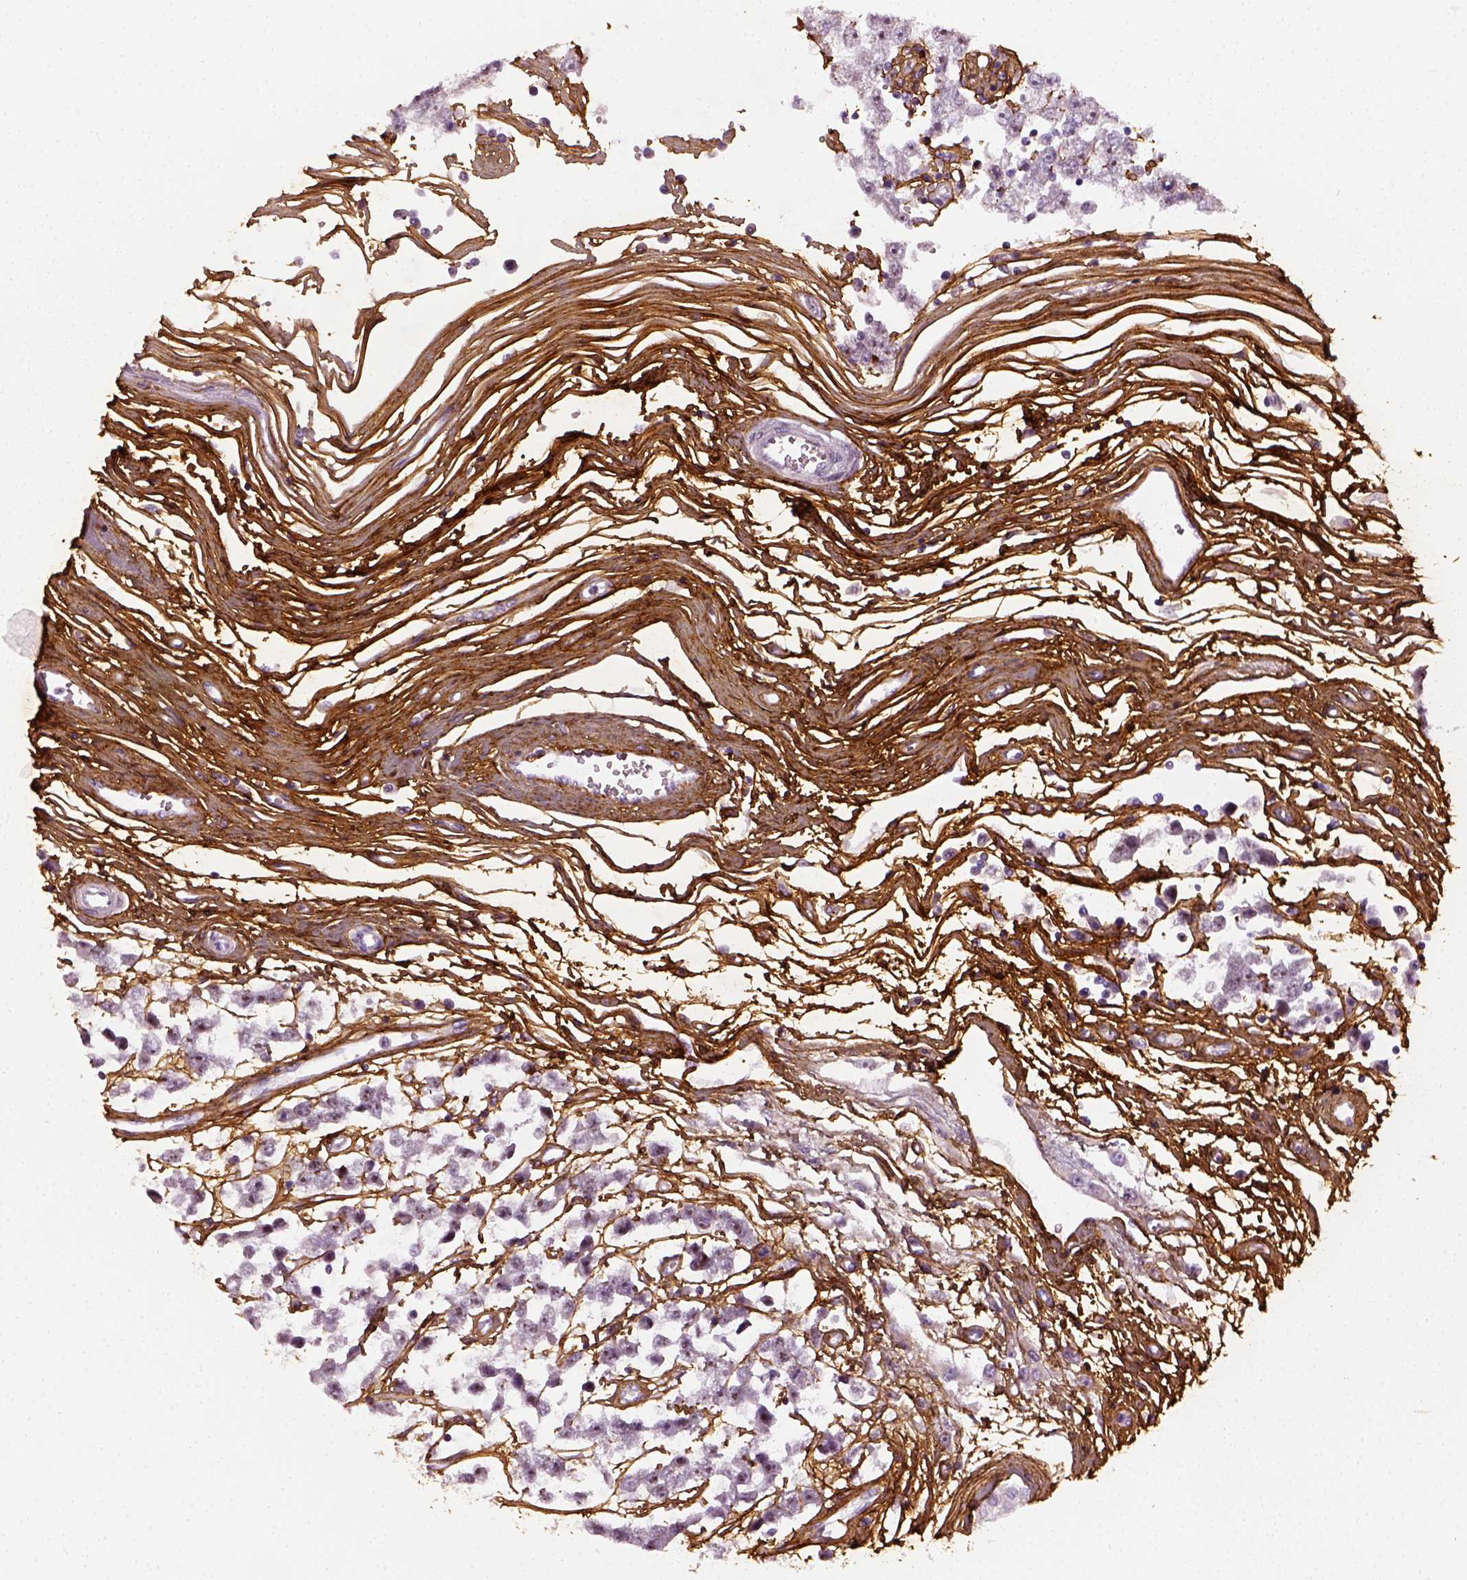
{"staining": {"intensity": "negative", "quantity": "none", "location": "none"}, "tissue": "testis cancer", "cell_type": "Tumor cells", "image_type": "cancer", "snomed": [{"axis": "morphology", "description": "Seminoma, NOS"}, {"axis": "topography", "description": "Testis"}], "caption": "This is an IHC histopathology image of testis seminoma. There is no staining in tumor cells.", "gene": "COL6A2", "patient": {"sex": "male", "age": 34}}